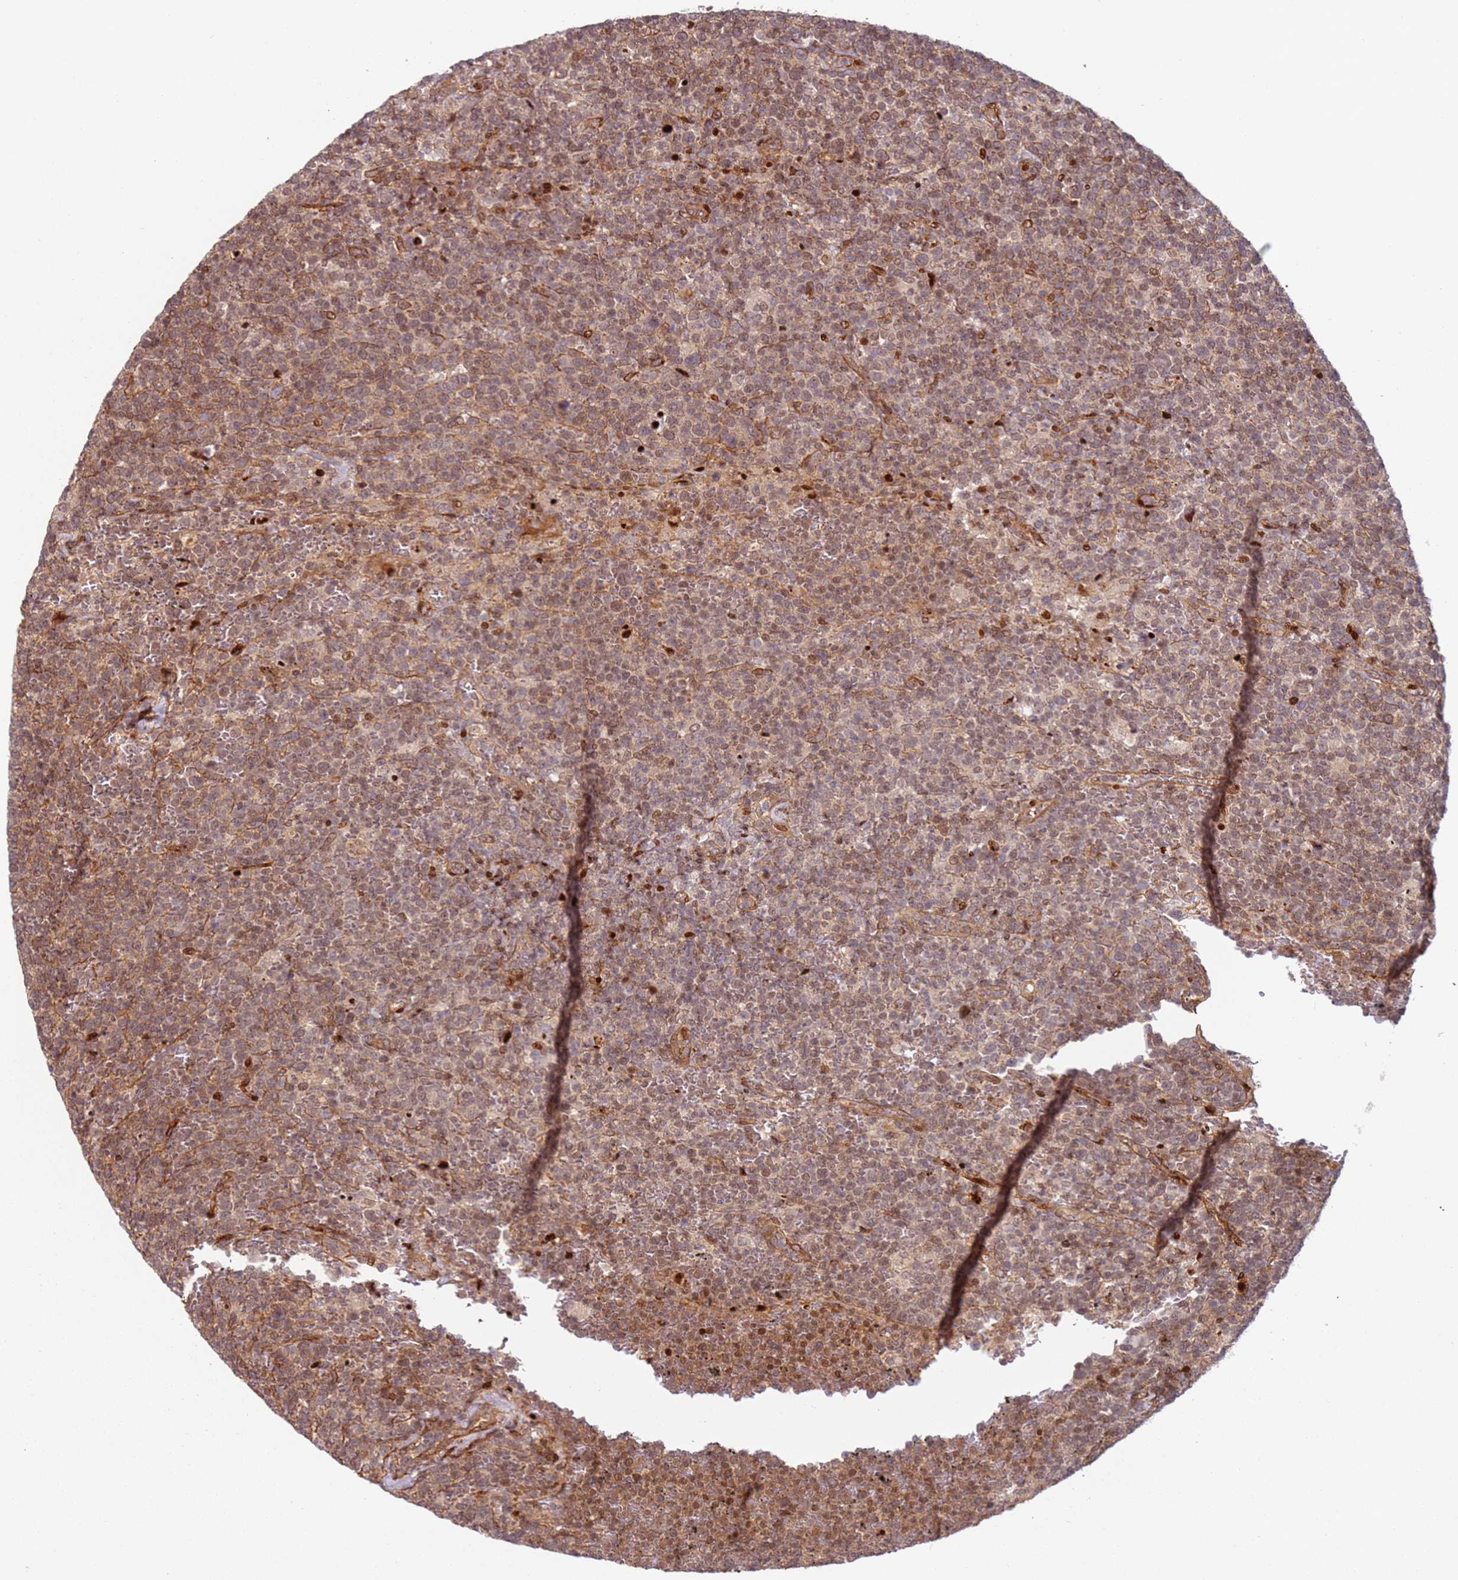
{"staining": {"intensity": "weak", "quantity": "25%-75%", "location": "cytoplasmic/membranous,nuclear"}, "tissue": "lymphoma", "cell_type": "Tumor cells", "image_type": "cancer", "snomed": [{"axis": "morphology", "description": "Malignant lymphoma, non-Hodgkin's type, High grade"}, {"axis": "topography", "description": "Lymph node"}], "caption": "Immunohistochemistry (IHC) staining of malignant lymphoma, non-Hodgkin's type (high-grade), which displays low levels of weak cytoplasmic/membranous and nuclear staining in approximately 25%-75% of tumor cells indicating weak cytoplasmic/membranous and nuclear protein positivity. The staining was performed using DAB (brown) for protein detection and nuclei were counterstained in hematoxylin (blue).", "gene": "TMEM233", "patient": {"sex": "male", "age": 61}}